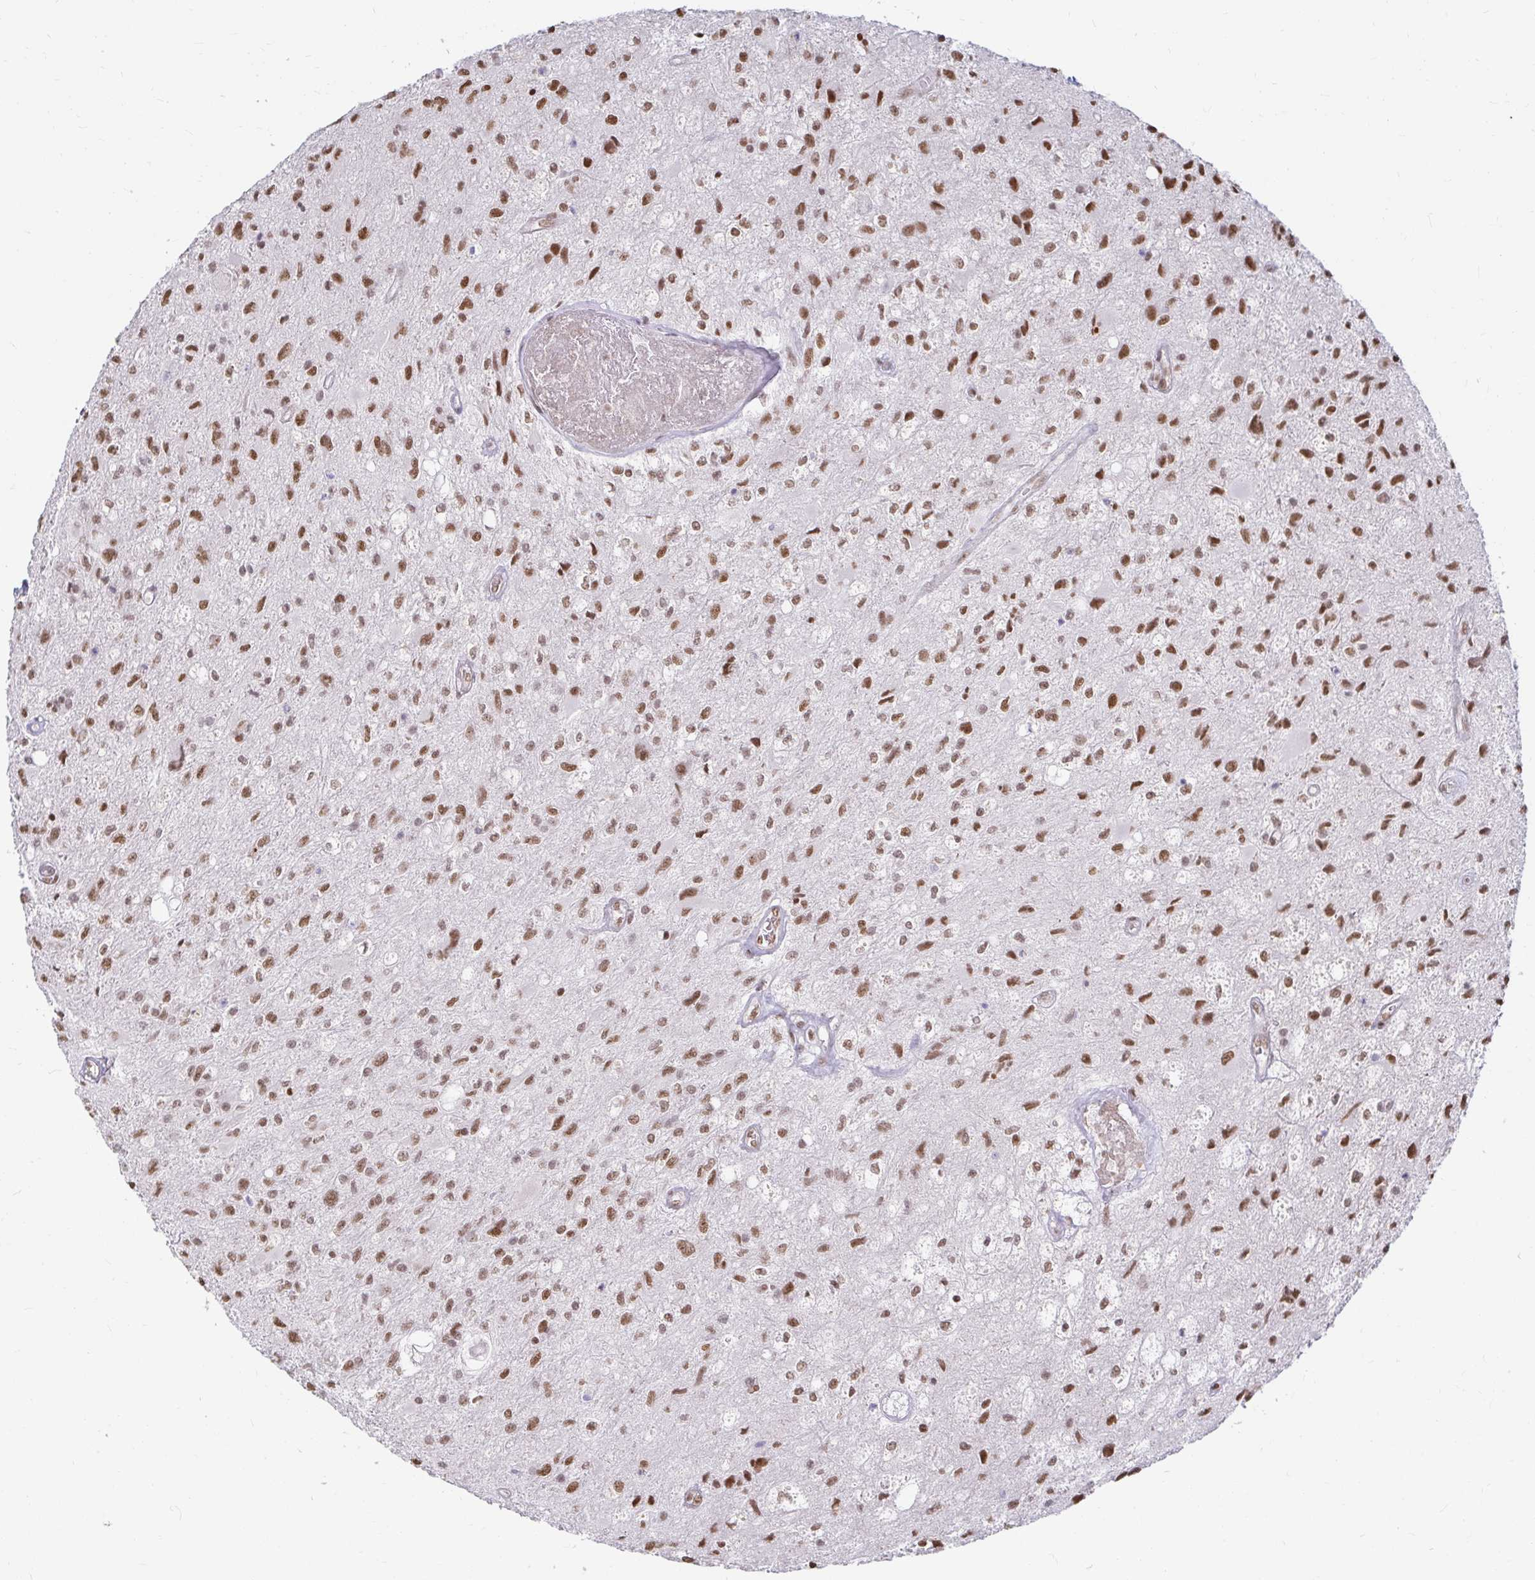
{"staining": {"intensity": "moderate", "quantity": ">75%", "location": "nuclear"}, "tissue": "glioma", "cell_type": "Tumor cells", "image_type": "cancer", "snomed": [{"axis": "morphology", "description": "Glioma, malignant, High grade"}, {"axis": "topography", "description": "Brain"}], "caption": "An immunohistochemistry photomicrograph of neoplastic tissue is shown. Protein staining in brown highlights moderate nuclear positivity in malignant glioma (high-grade) within tumor cells.", "gene": "HNRNPU", "patient": {"sex": "female", "age": 70}}